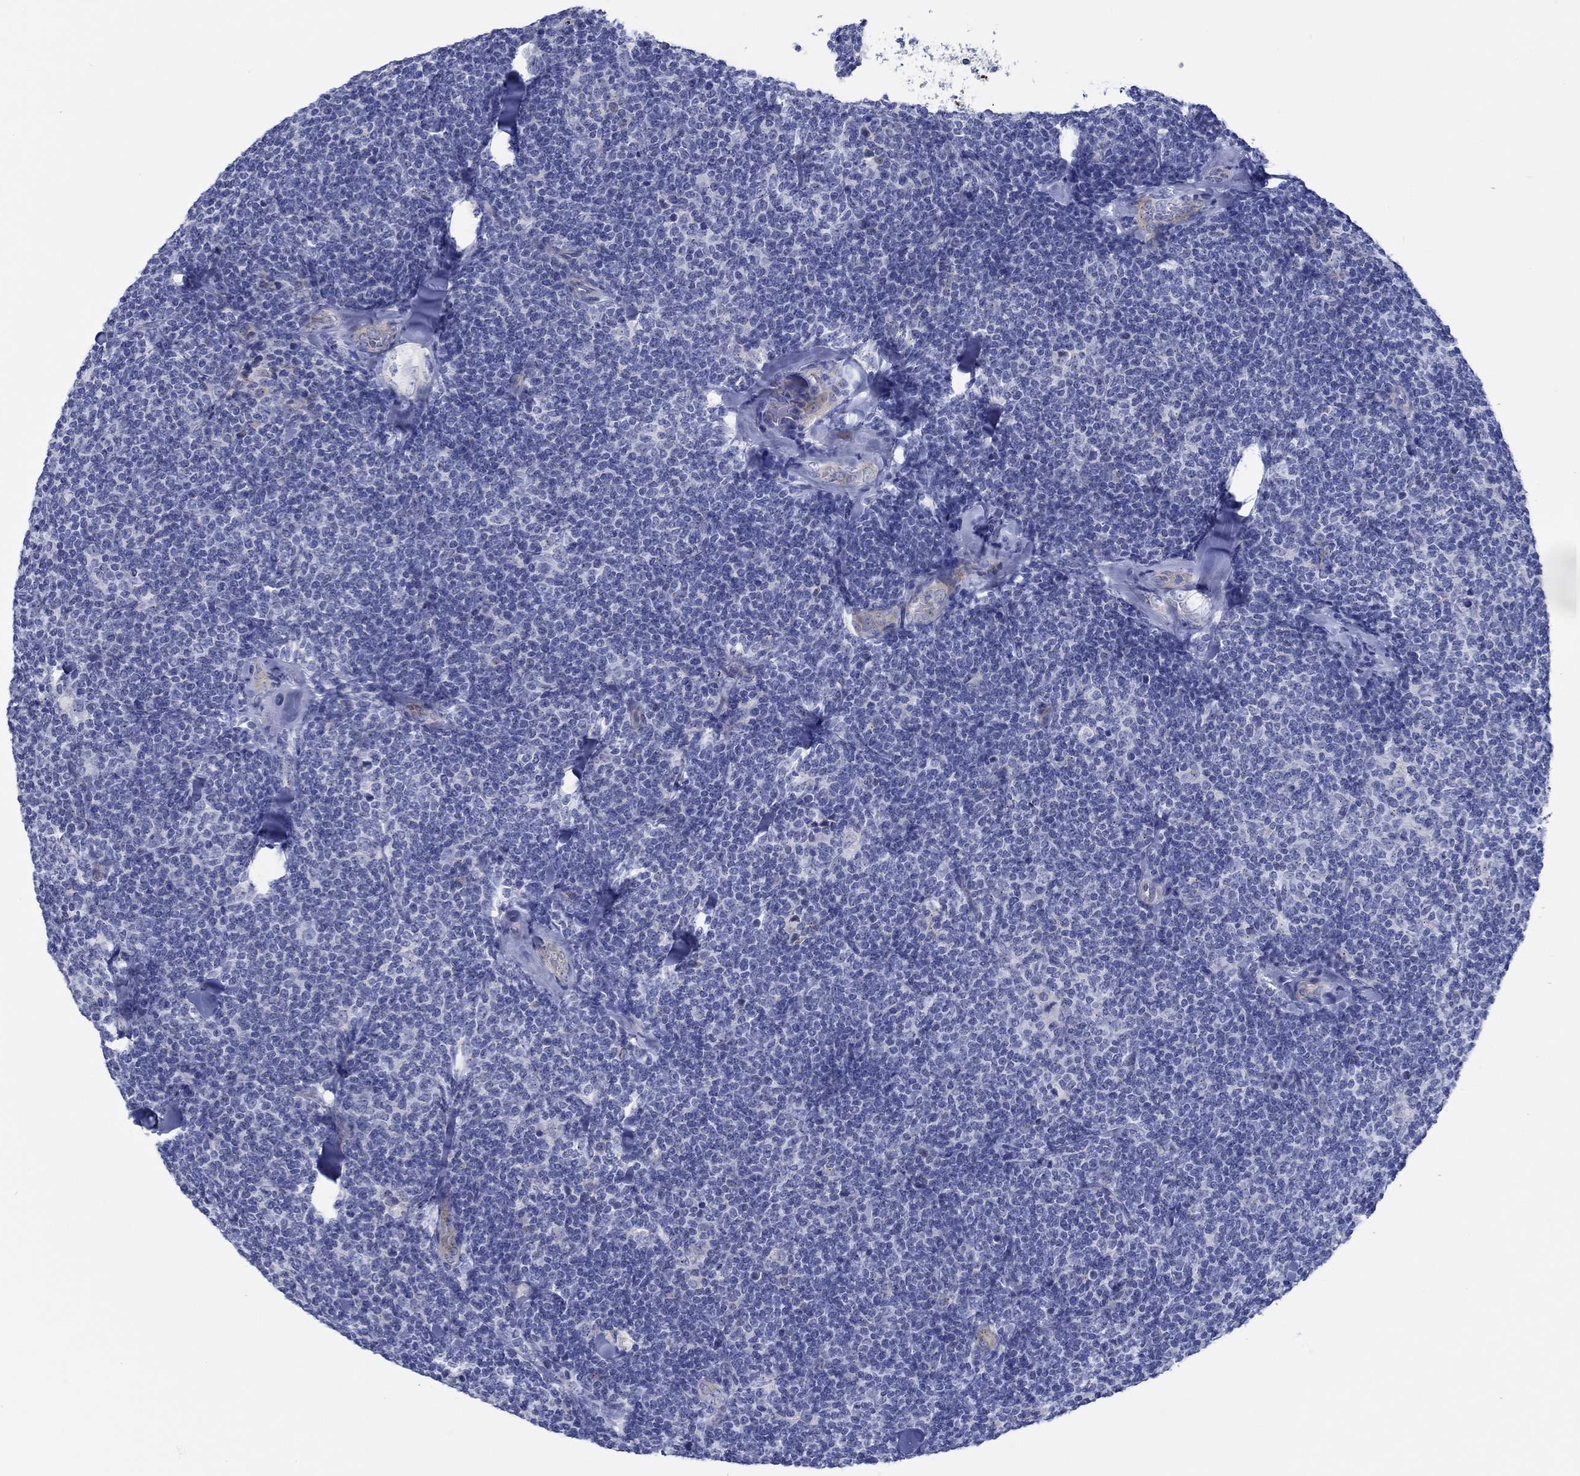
{"staining": {"intensity": "negative", "quantity": "none", "location": "none"}, "tissue": "lymphoma", "cell_type": "Tumor cells", "image_type": "cancer", "snomed": [{"axis": "morphology", "description": "Malignant lymphoma, non-Hodgkin's type, Low grade"}, {"axis": "topography", "description": "Lymph node"}], "caption": "An immunohistochemistry image of lymphoma is shown. There is no staining in tumor cells of lymphoma.", "gene": "IGFBP6", "patient": {"sex": "female", "age": 56}}